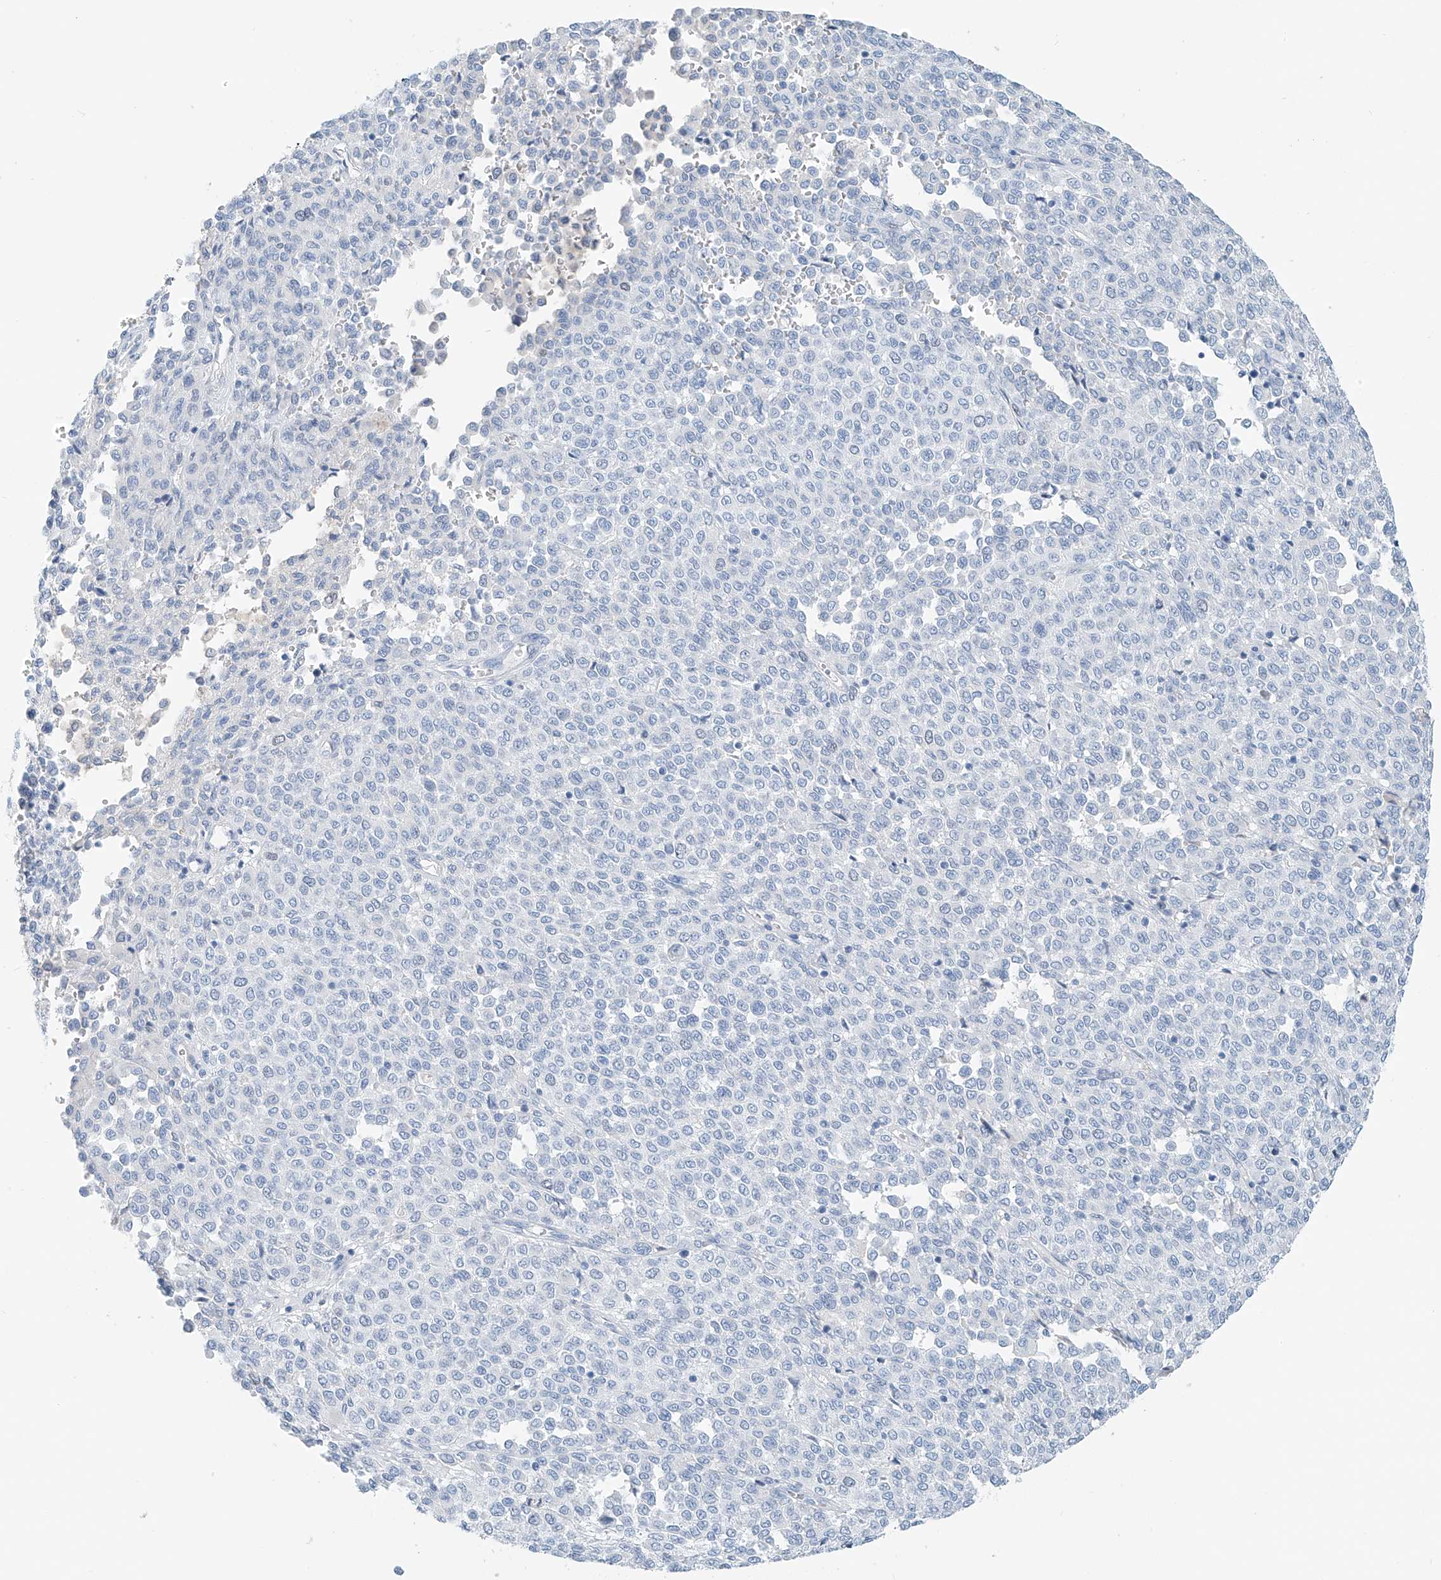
{"staining": {"intensity": "negative", "quantity": "none", "location": "none"}, "tissue": "melanoma", "cell_type": "Tumor cells", "image_type": "cancer", "snomed": [{"axis": "morphology", "description": "Malignant melanoma, Metastatic site"}, {"axis": "topography", "description": "Pancreas"}], "caption": "There is no significant positivity in tumor cells of melanoma.", "gene": "SGO2", "patient": {"sex": "female", "age": 30}}